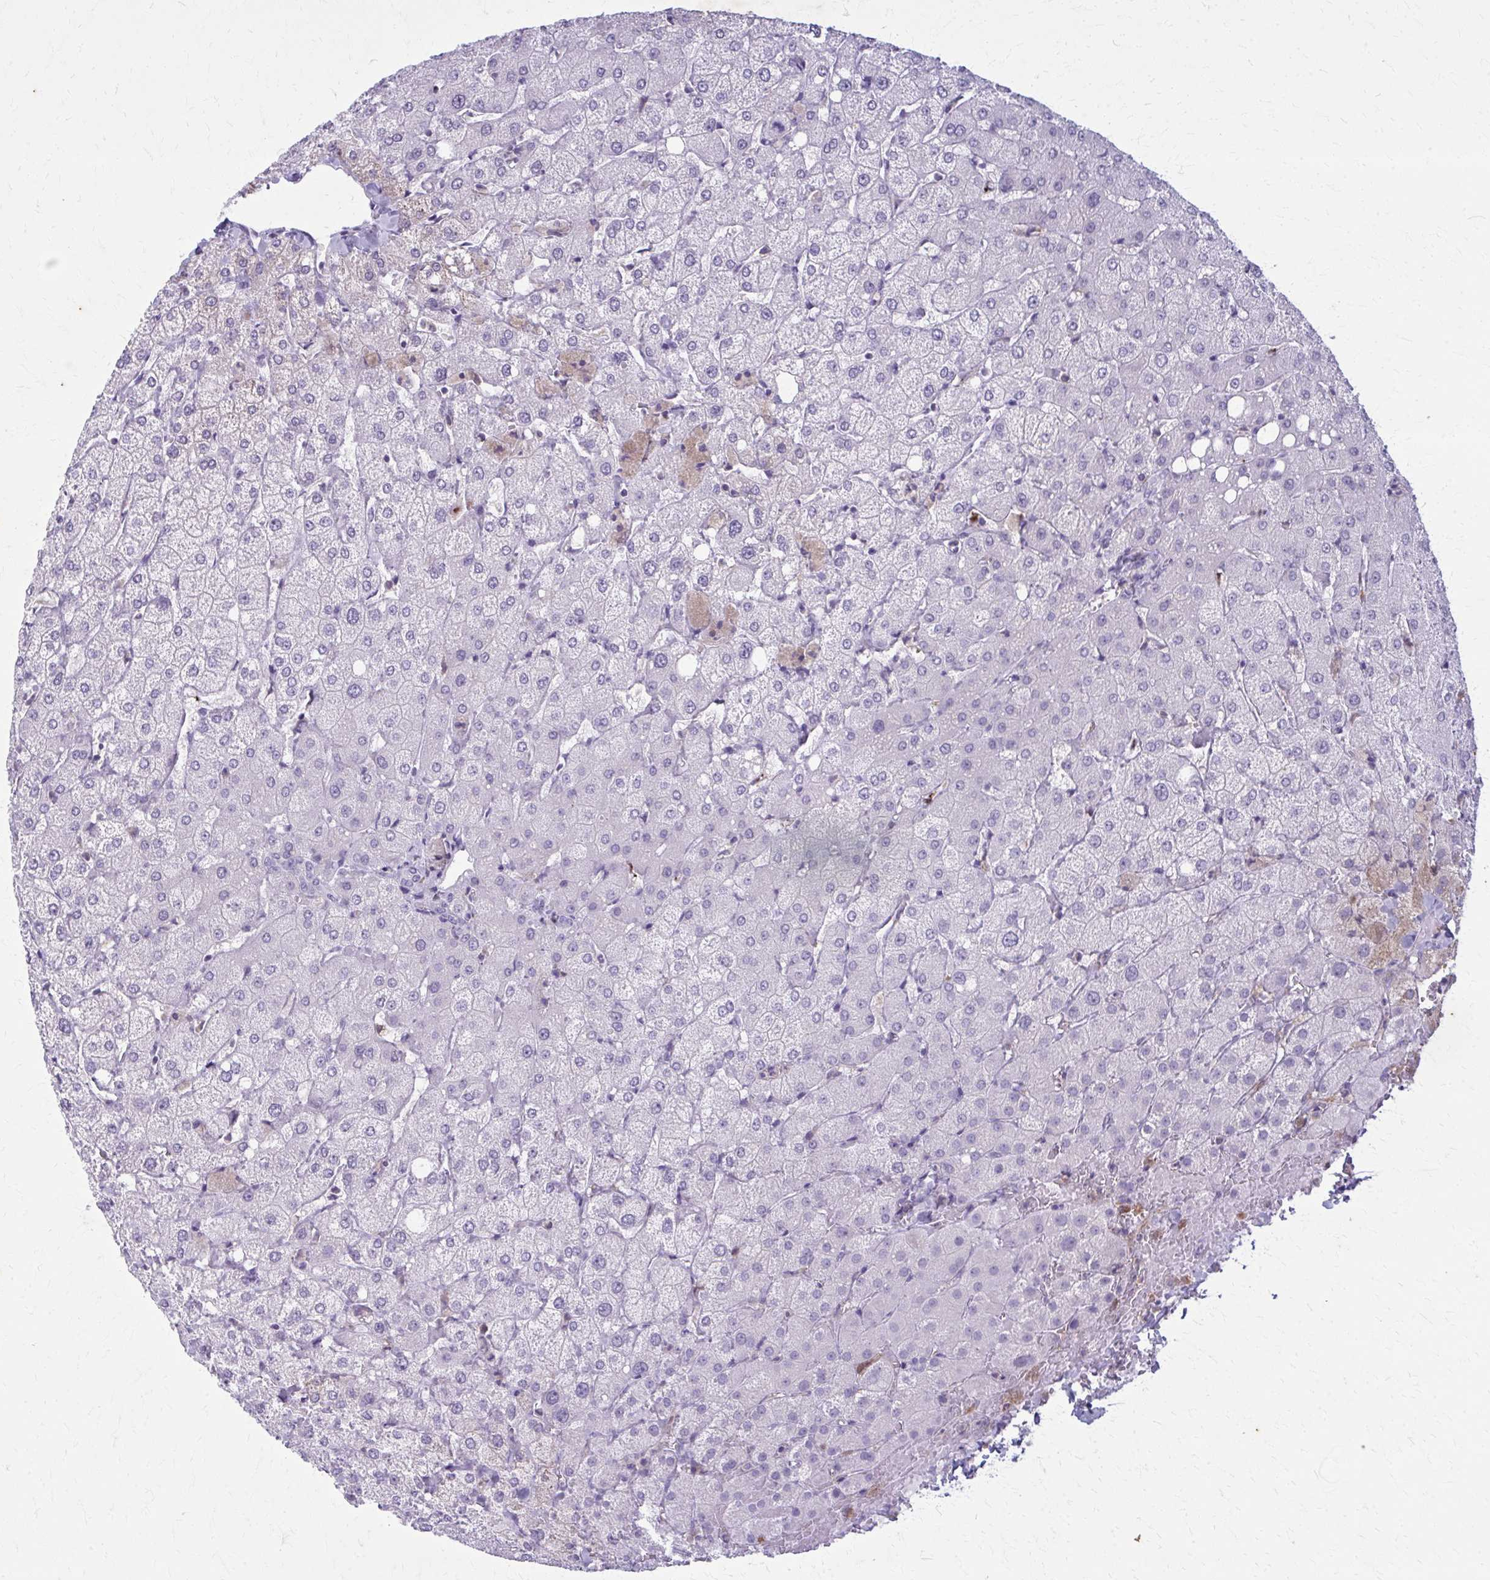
{"staining": {"intensity": "negative", "quantity": "none", "location": "none"}, "tissue": "liver", "cell_type": "Cholangiocytes", "image_type": "normal", "snomed": [{"axis": "morphology", "description": "Normal tissue, NOS"}, {"axis": "topography", "description": "Liver"}], "caption": "This image is of benign liver stained with immunohistochemistry to label a protein in brown with the nuclei are counter-stained blue. There is no positivity in cholangiocytes.", "gene": "CARD9", "patient": {"sex": "female", "age": 54}}